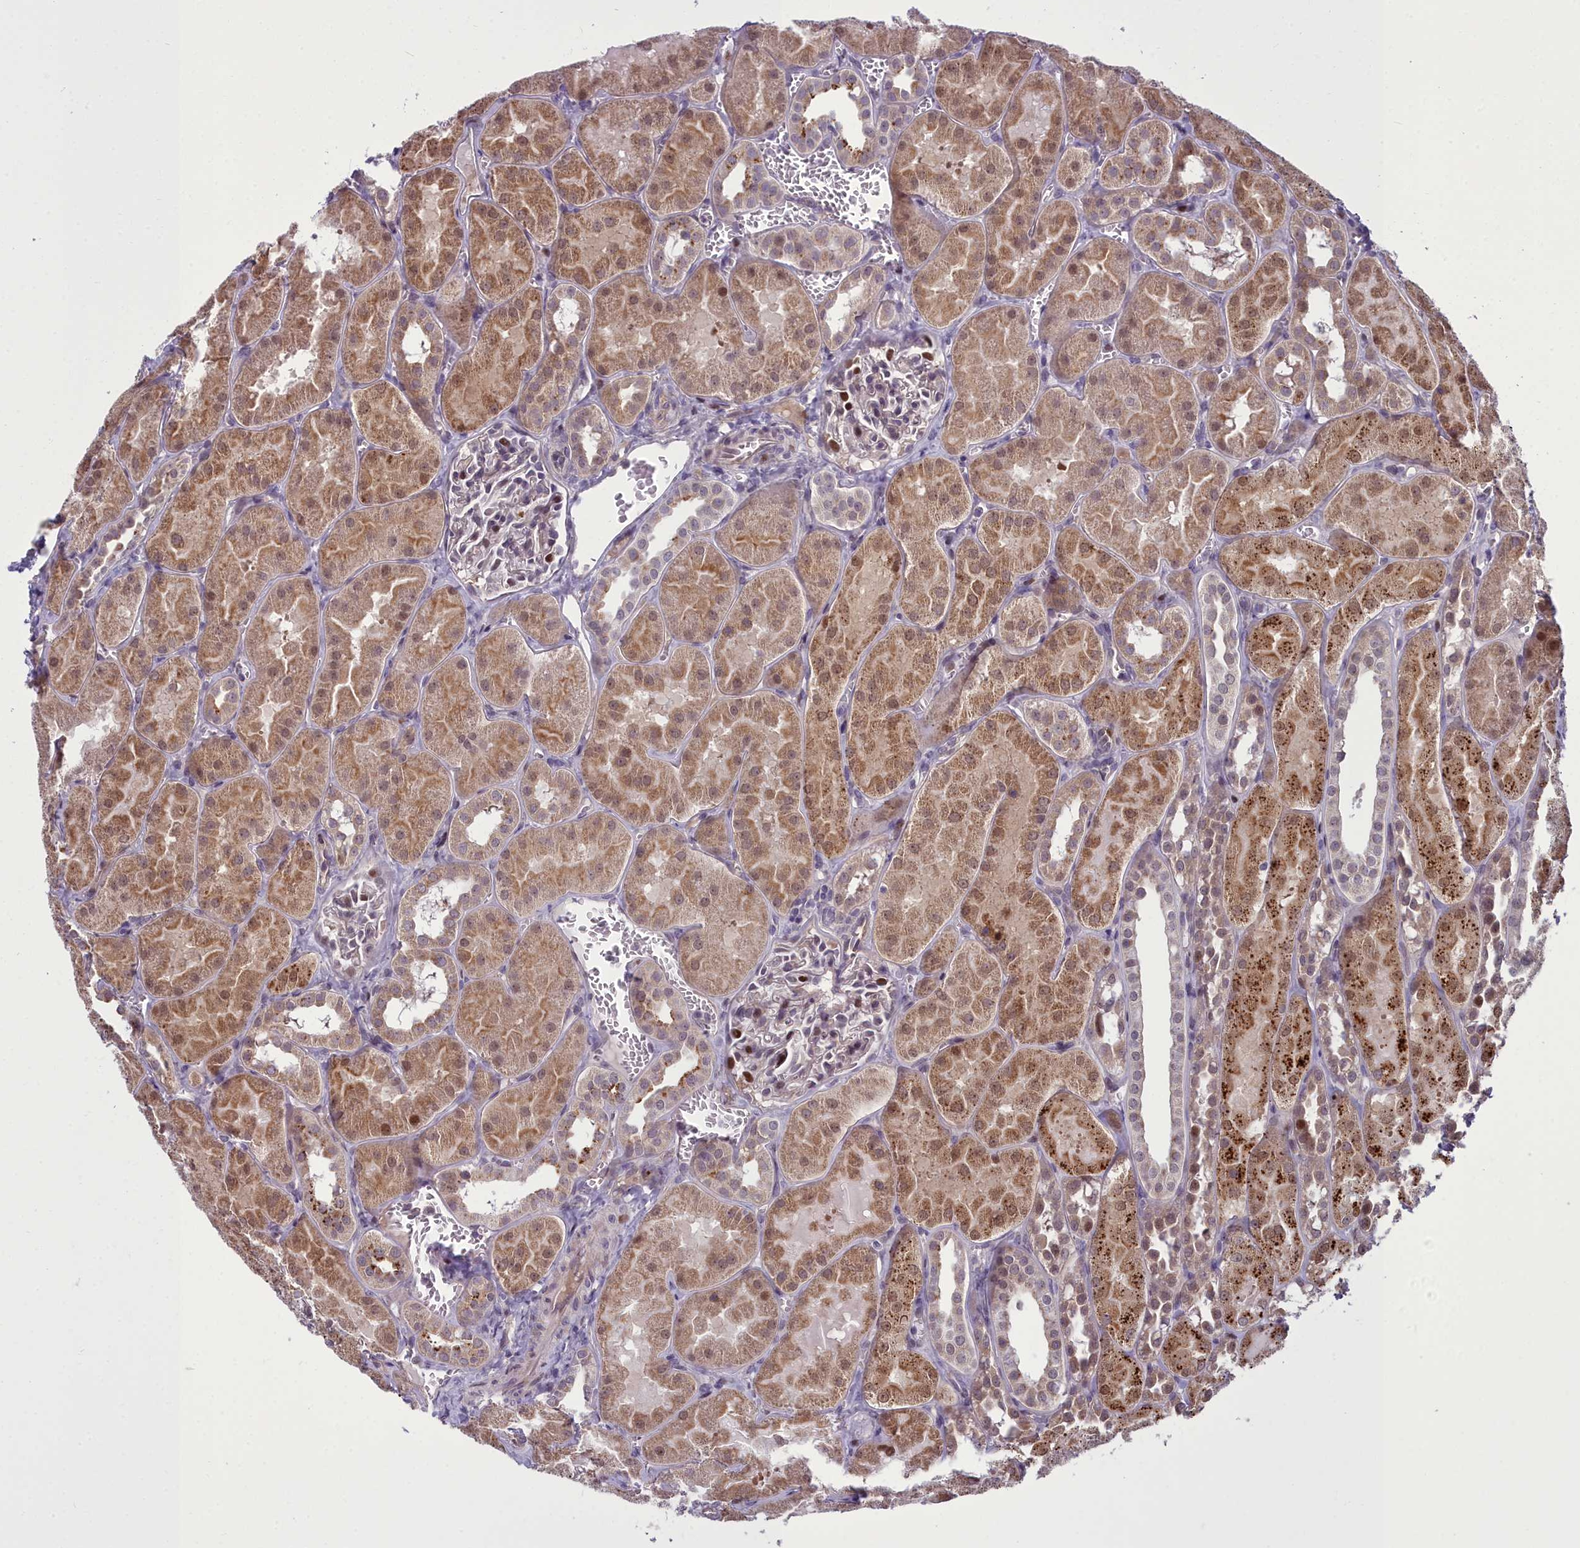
{"staining": {"intensity": "moderate", "quantity": "<25%", "location": "nuclear"}, "tissue": "kidney", "cell_type": "Cells in glomeruli", "image_type": "normal", "snomed": [{"axis": "morphology", "description": "Normal tissue, NOS"}, {"axis": "topography", "description": "Kidney"}, {"axis": "topography", "description": "Urinary bladder"}], "caption": "This image displays immunohistochemistry staining of benign kidney, with low moderate nuclear positivity in about <25% of cells in glomeruli.", "gene": "AP1M1", "patient": {"sex": "male", "age": 16}}